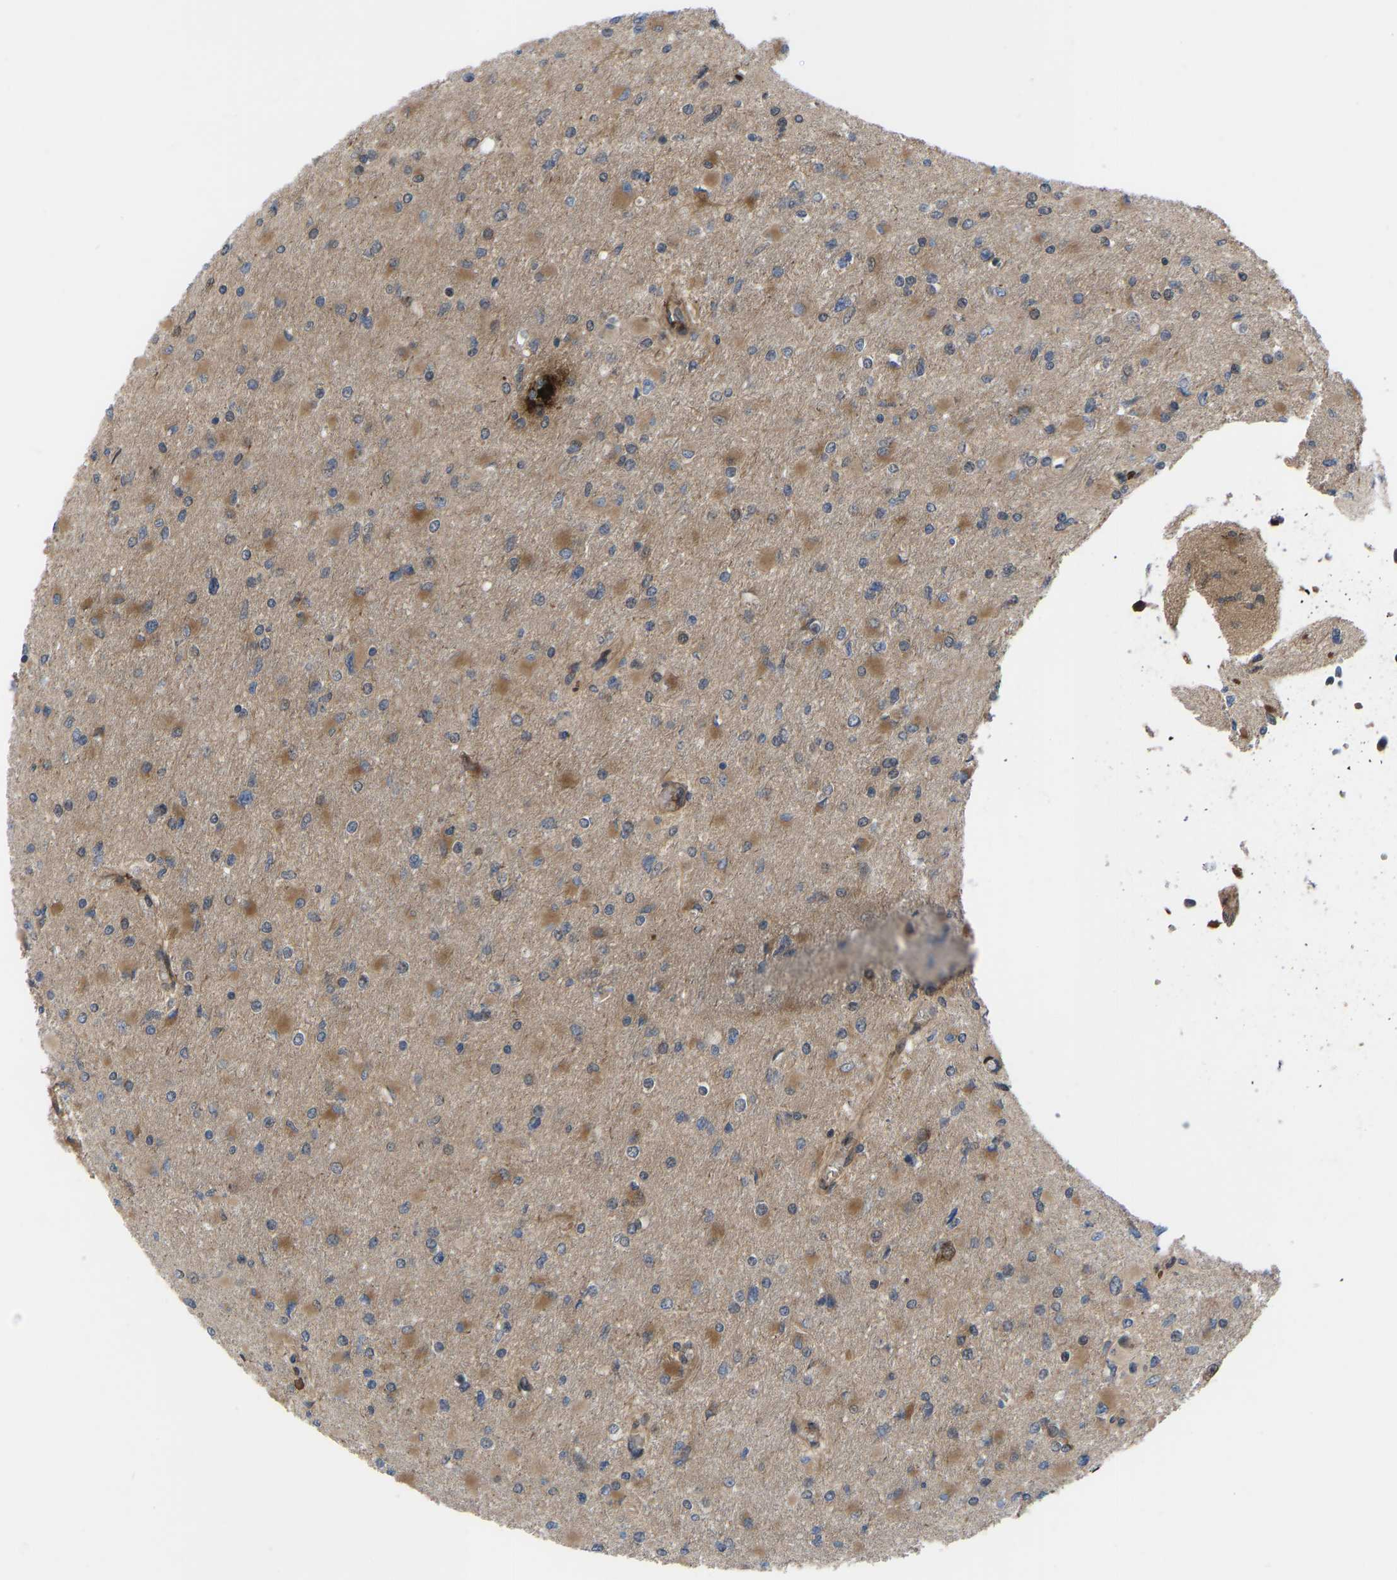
{"staining": {"intensity": "moderate", "quantity": ">75%", "location": "cytoplasmic/membranous"}, "tissue": "glioma", "cell_type": "Tumor cells", "image_type": "cancer", "snomed": [{"axis": "morphology", "description": "Glioma, malignant, High grade"}, {"axis": "topography", "description": "Cerebral cortex"}], "caption": "Protein staining reveals moderate cytoplasmic/membranous staining in about >75% of tumor cells in glioma.", "gene": "CYP7B1", "patient": {"sex": "female", "age": 36}}